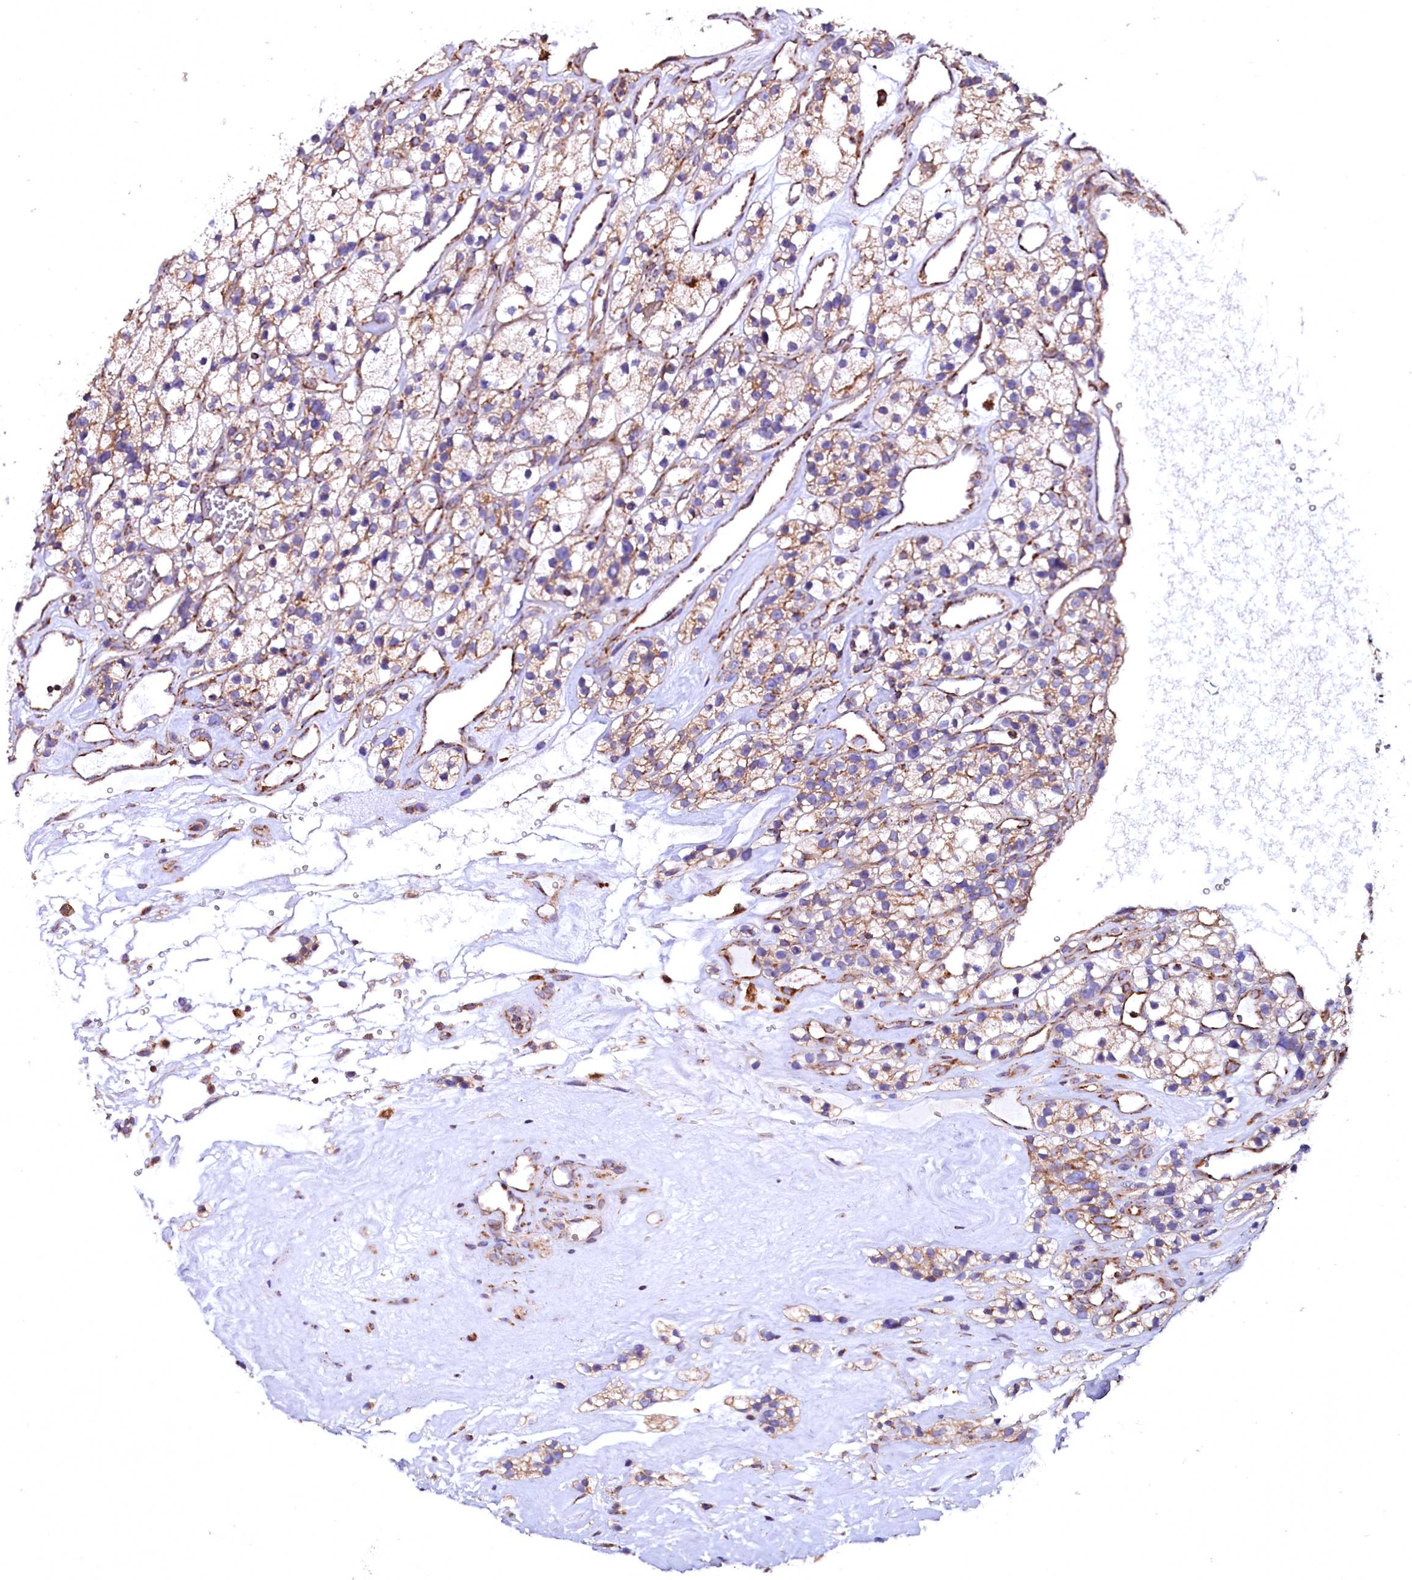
{"staining": {"intensity": "moderate", "quantity": ">75%", "location": "cytoplasmic/membranous"}, "tissue": "renal cancer", "cell_type": "Tumor cells", "image_type": "cancer", "snomed": [{"axis": "morphology", "description": "Adenocarcinoma, NOS"}, {"axis": "topography", "description": "Kidney"}], "caption": "Renal cancer (adenocarcinoma) stained with immunohistochemistry demonstrates moderate cytoplasmic/membranous staining in approximately >75% of tumor cells.", "gene": "NUDT15", "patient": {"sex": "female", "age": 57}}